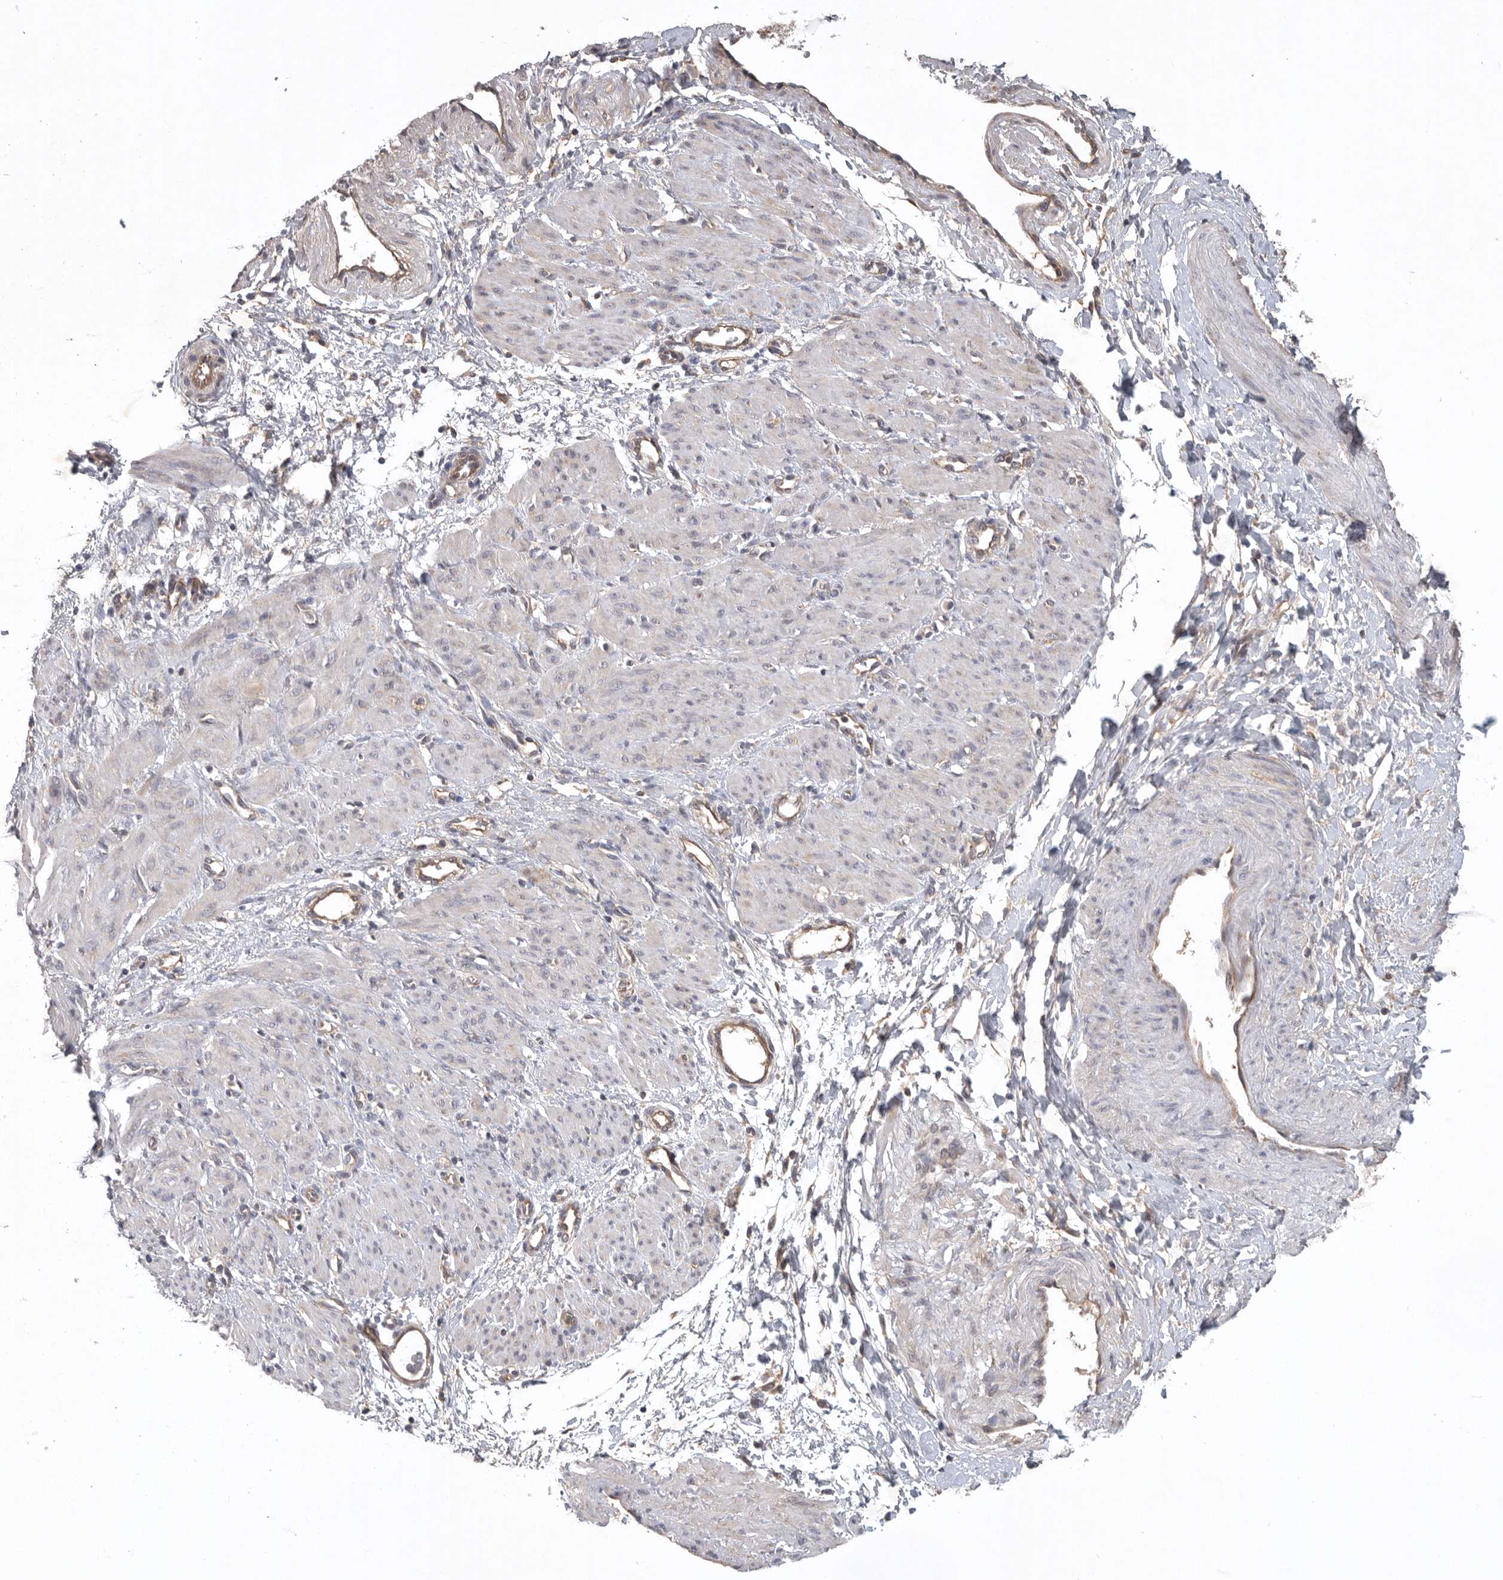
{"staining": {"intensity": "negative", "quantity": "none", "location": "none"}, "tissue": "smooth muscle", "cell_type": "Smooth muscle cells", "image_type": "normal", "snomed": [{"axis": "morphology", "description": "Normal tissue, NOS"}, {"axis": "topography", "description": "Endometrium"}], "caption": "IHC photomicrograph of normal smooth muscle stained for a protein (brown), which shows no positivity in smooth muscle cells. (Brightfield microscopy of DAB (3,3'-diaminobenzidine) IHC at high magnification).", "gene": "C1orf109", "patient": {"sex": "female", "age": 33}}